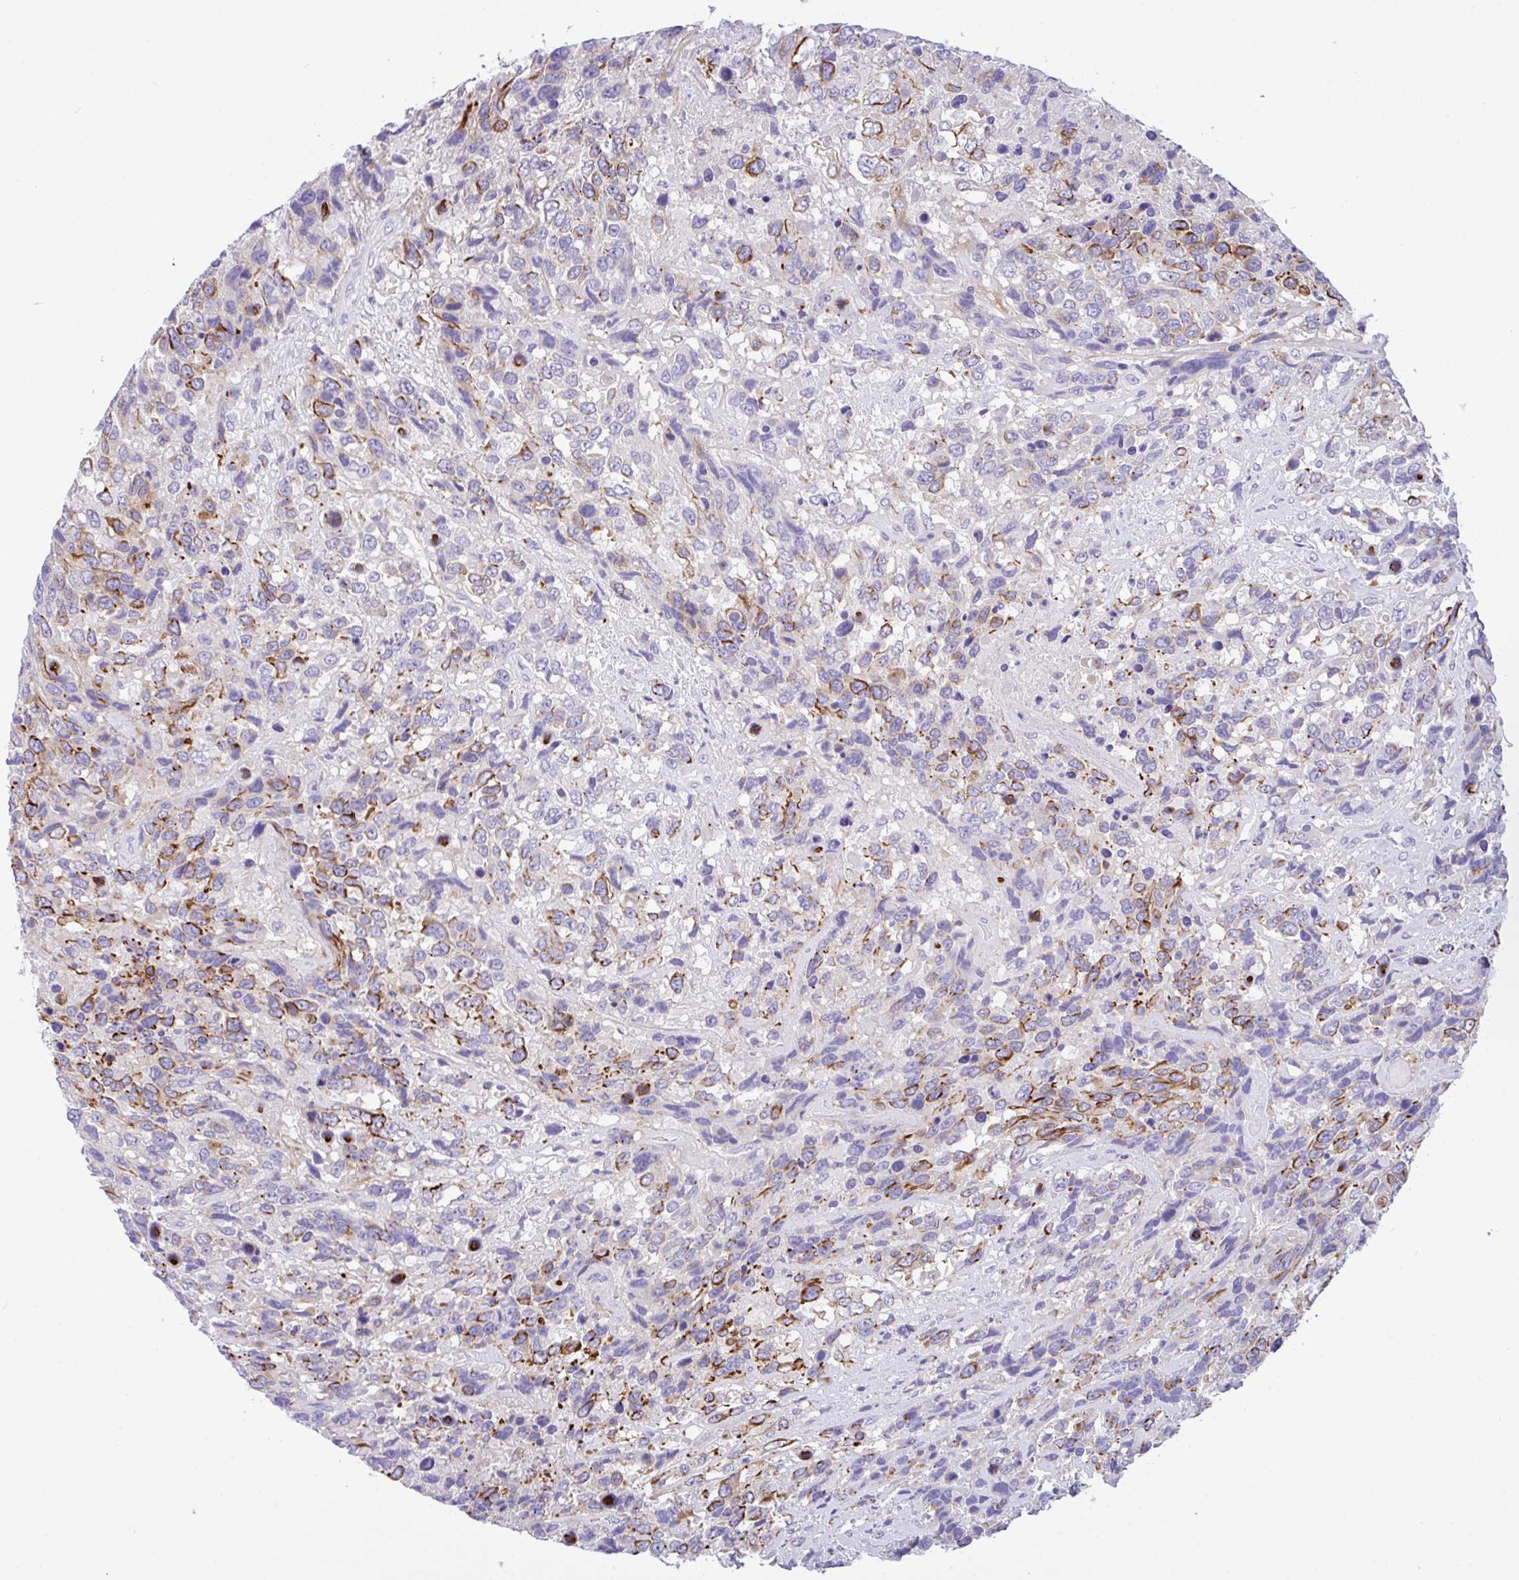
{"staining": {"intensity": "moderate", "quantity": "25%-75%", "location": "cytoplasmic/membranous"}, "tissue": "urothelial cancer", "cell_type": "Tumor cells", "image_type": "cancer", "snomed": [{"axis": "morphology", "description": "Urothelial carcinoma, High grade"}, {"axis": "topography", "description": "Urinary bladder"}], "caption": "This micrograph reveals IHC staining of high-grade urothelial carcinoma, with medium moderate cytoplasmic/membranous expression in approximately 25%-75% of tumor cells.", "gene": "FBXL20", "patient": {"sex": "female", "age": 70}}